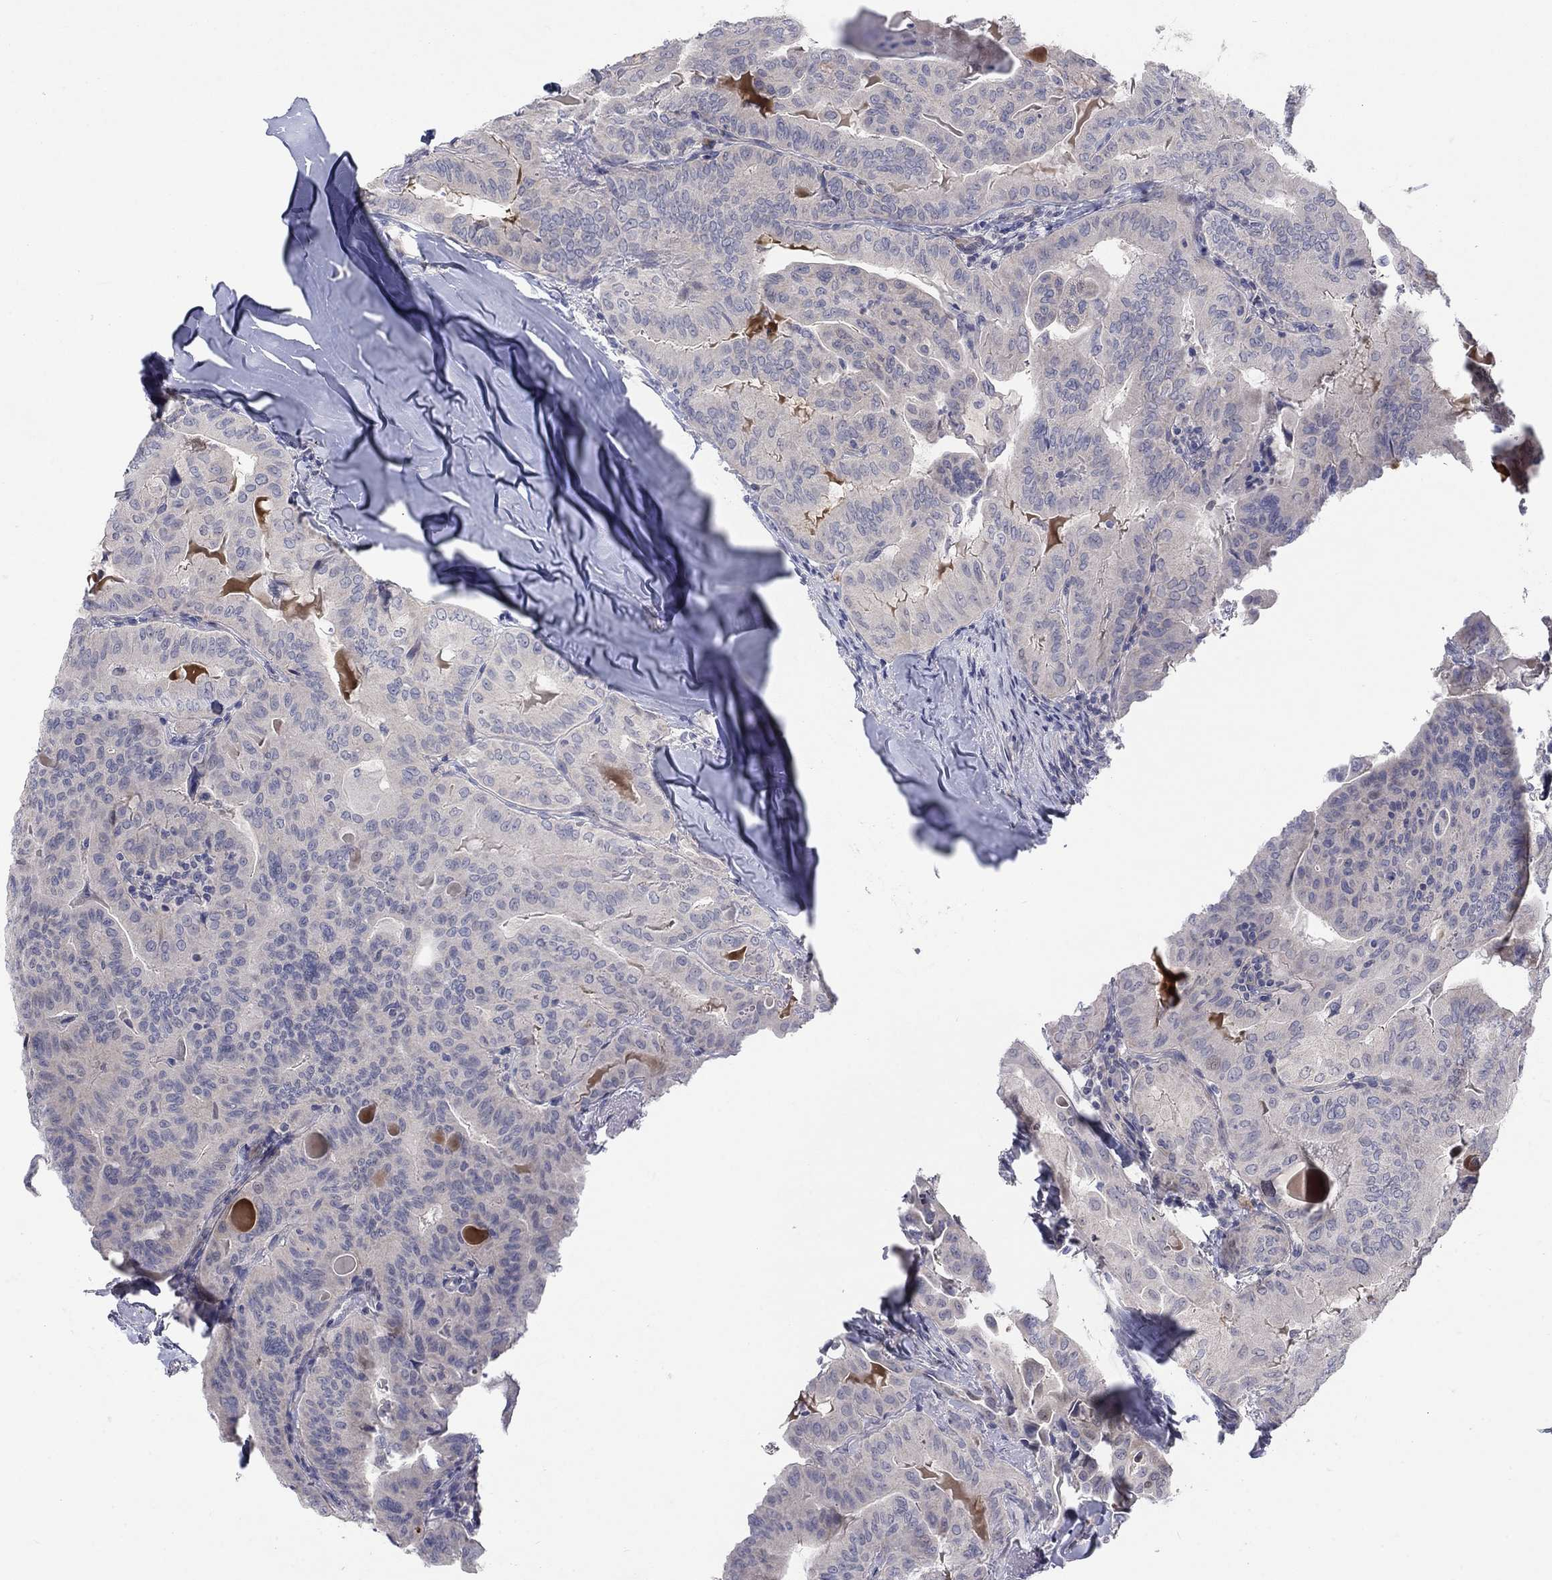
{"staining": {"intensity": "weak", "quantity": "25%-75%", "location": "cytoplasmic/membranous"}, "tissue": "thyroid cancer", "cell_type": "Tumor cells", "image_type": "cancer", "snomed": [{"axis": "morphology", "description": "Papillary adenocarcinoma, NOS"}, {"axis": "topography", "description": "Thyroid gland"}], "caption": "The image shows staining of thyroid papillary adenocarcinoma, revealing weak cytoplasmic/membranous protein positivity (brown color) within tumor cells.", "gene": "AMN1", "patient": {"sex": "female", "age": 68}}